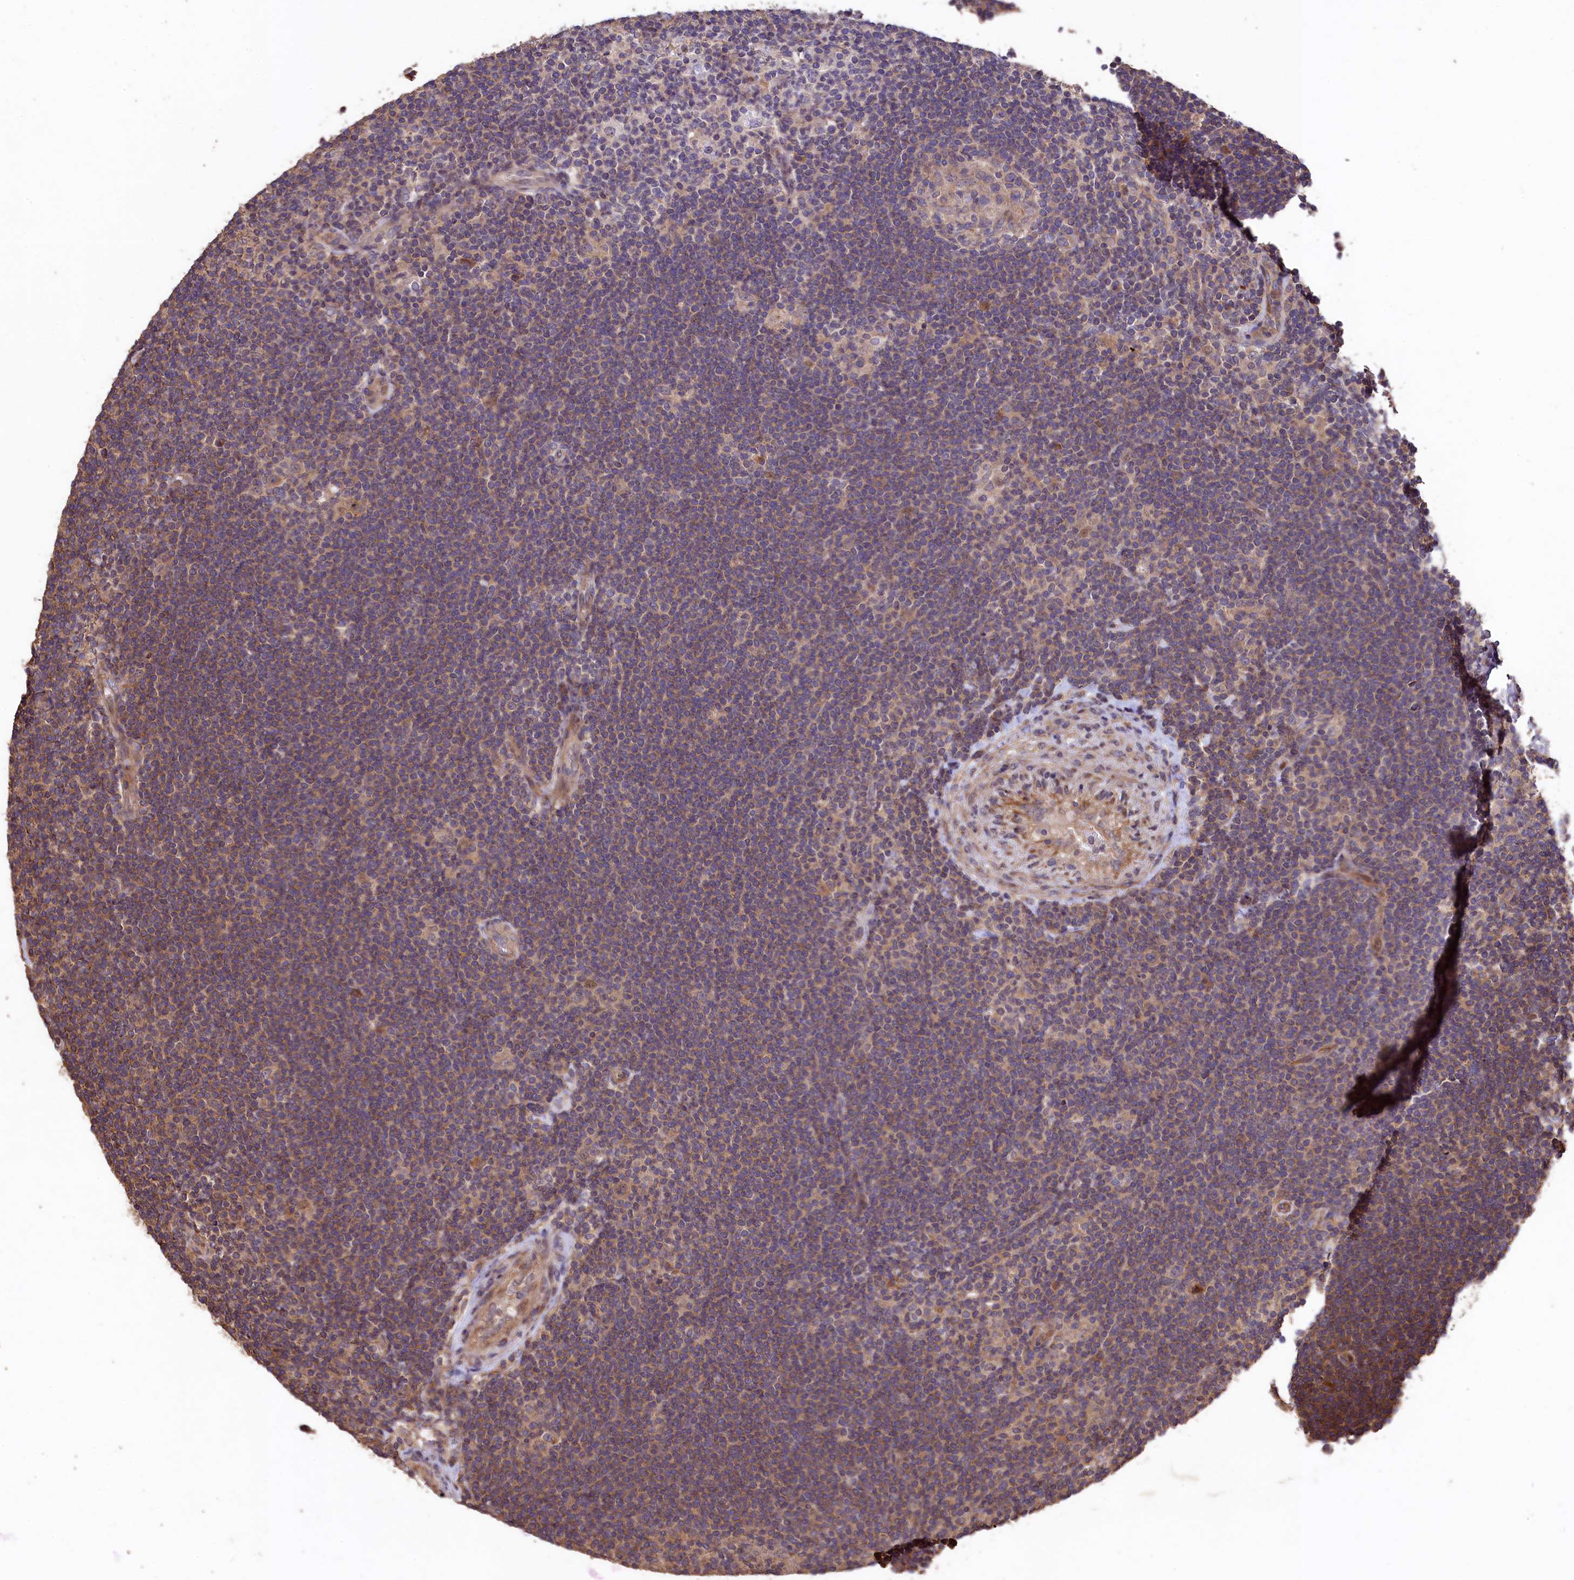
{"staining": {"intensity": "weak", "quantity": "25%-75%", "location": "cytoplasmic/membranous"}, "tissue": "lymphoma", "cell_type": "Tumor cells", "image_type": "cancer", "snomed": [{"axis": "morphology", "description": "Hodgkin's disease, NOS"}, {"axis": "topography", "description": "Lymph node"}], "caption": "Protein expression analysis of human Hodgkin's disease reveals weak cytoplasmic/membranous positivity in approximately 25%-75% of tumor cells.", "gene": "TMEM98", "patient": {"sex": "female", "age": 57}}